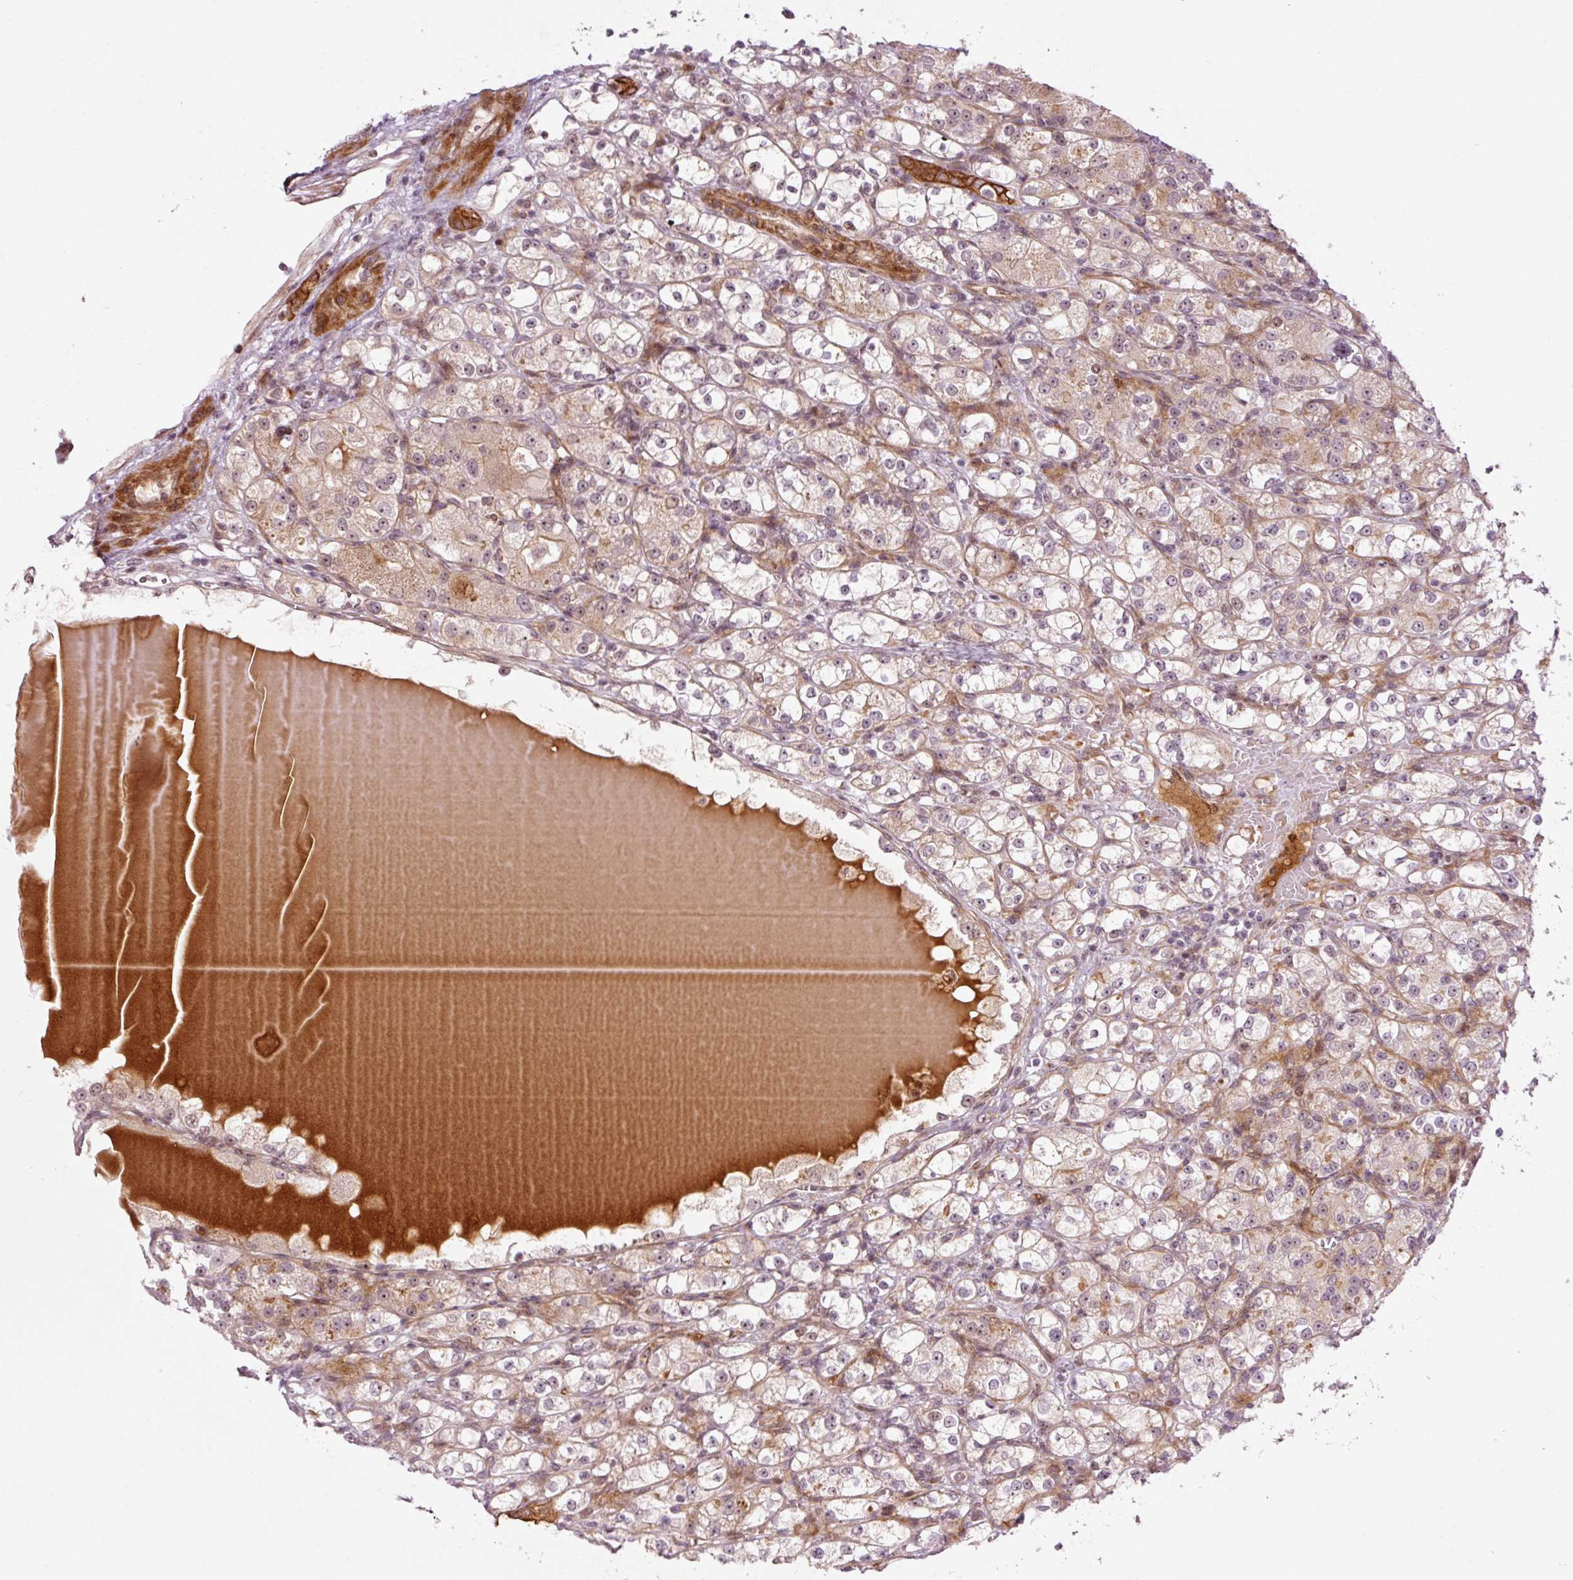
{"staining": {"intensity": "weak", "quantity": "<25%", "location": "cytoplasmic/membranous,nuclear"}, "tissue": "renal cancer", "cell_type": "Tumor cells", "image_type": "cancer", "snomed": [{"axis": "morphology", "description": "Normal tissue, NOS"}, {"axis": "morphology", "description": "Adenocarcinoma, NOS"}, {"axis": "topography", "description": "Kidney"}], "caption": "This is an immunohistochemistry micrograph of human adenocarcinoma (renal). There is no expression in tumor cells.", "gene": "ANKRD20A1", "patient": {"sex": "male", "age": 61}}